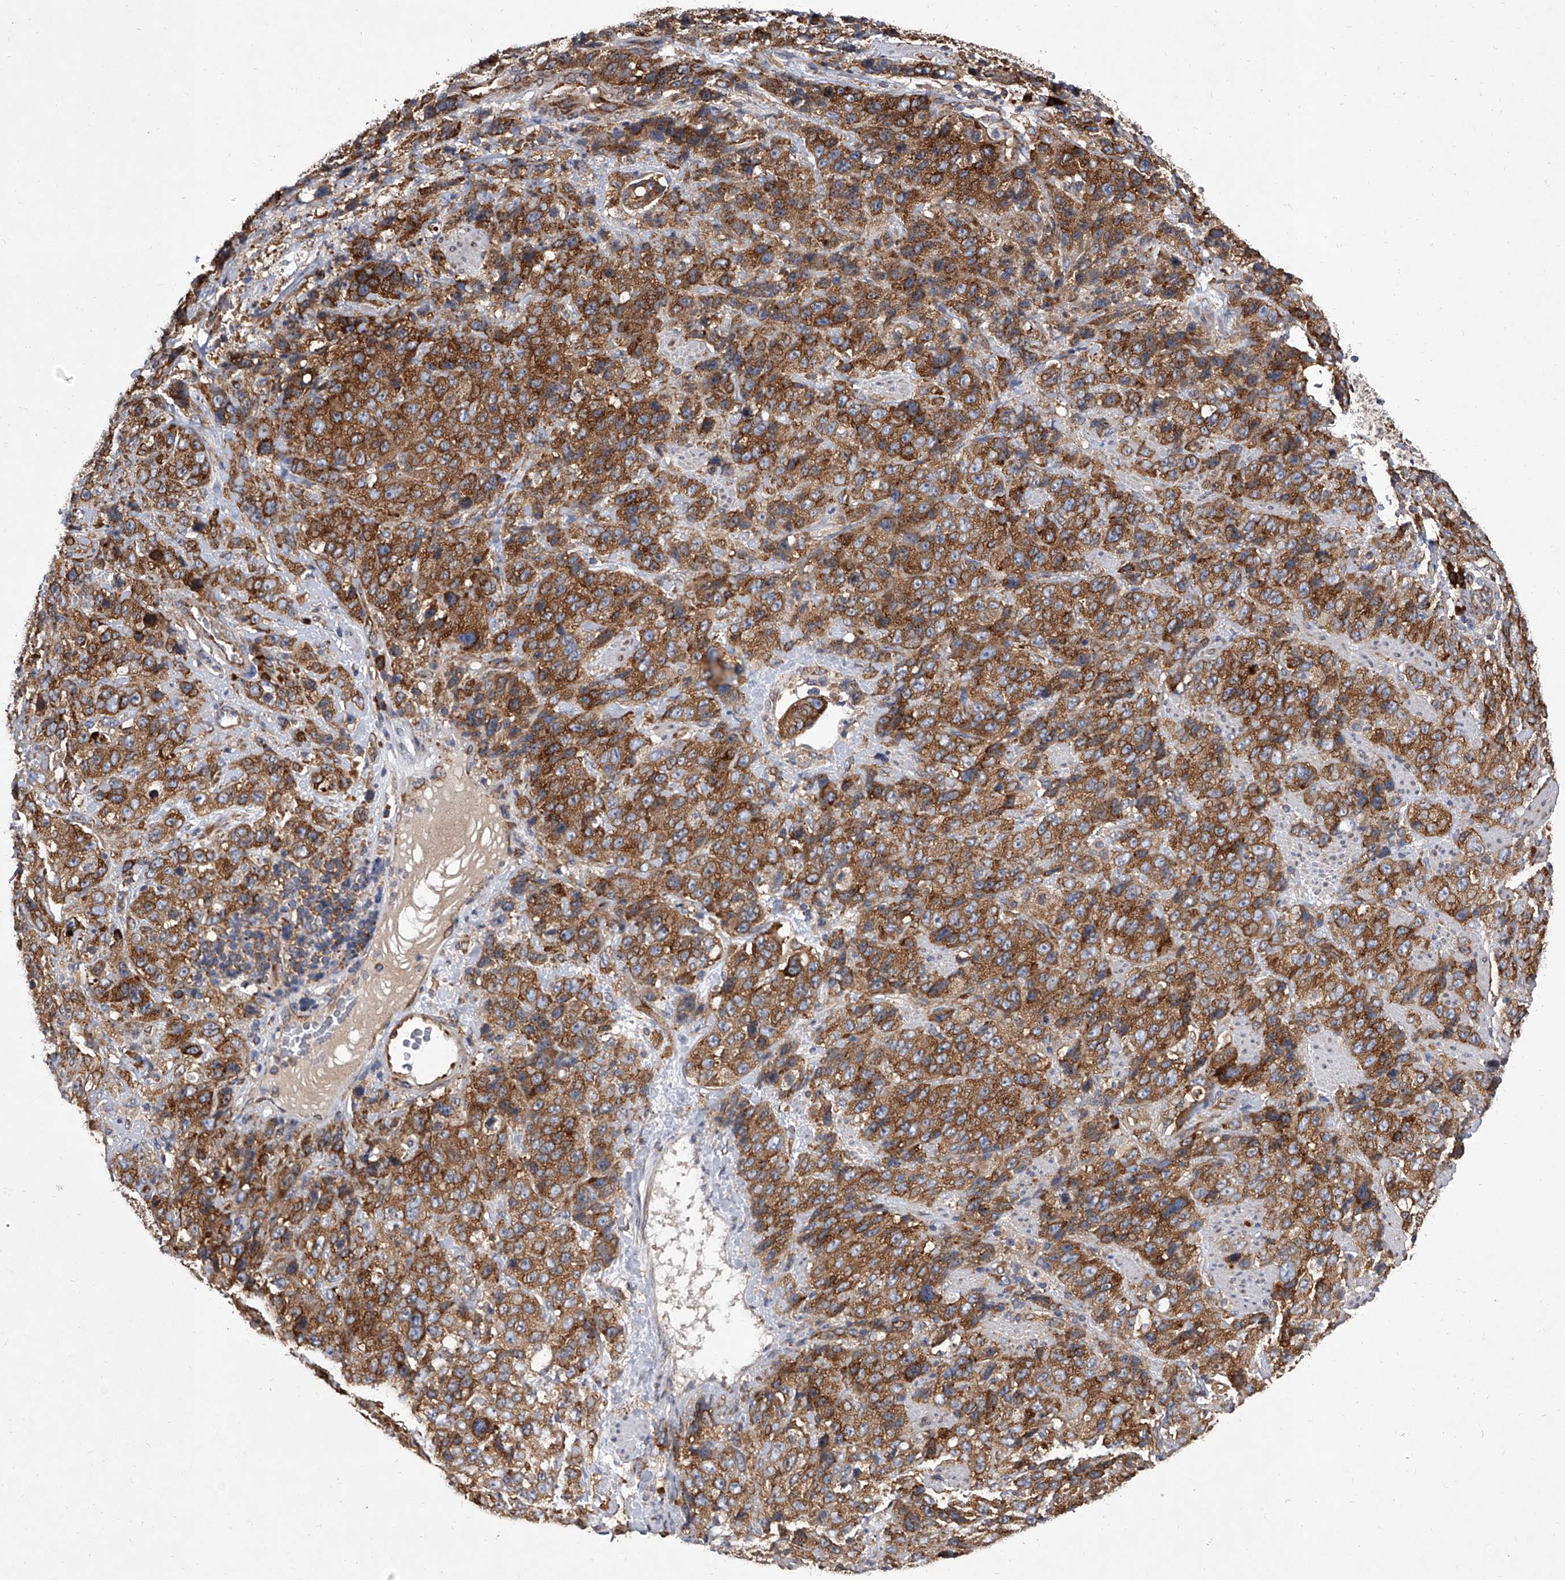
{"staining": {"intensity": "strong", "quantity": ">75%", "location": "cytoplasmic/membranous"}, "tissue": "stomach cancer", "cell_type": "Tumor cells", "image_type": "cancer", "snomed": [{"axis": "morphology", "description": "Adenocarcinoma, NOS"}, {"axis": "topography", "description": "Stomach"}], "caption": "Protein analysis of stomach adenocarcinoma tissue displays strong cytoplasmic/membranous positivity in approximately >75% of tumor cells.", "gene": "EIF2S2", "patient": {"sex": "male", "age": 48}}